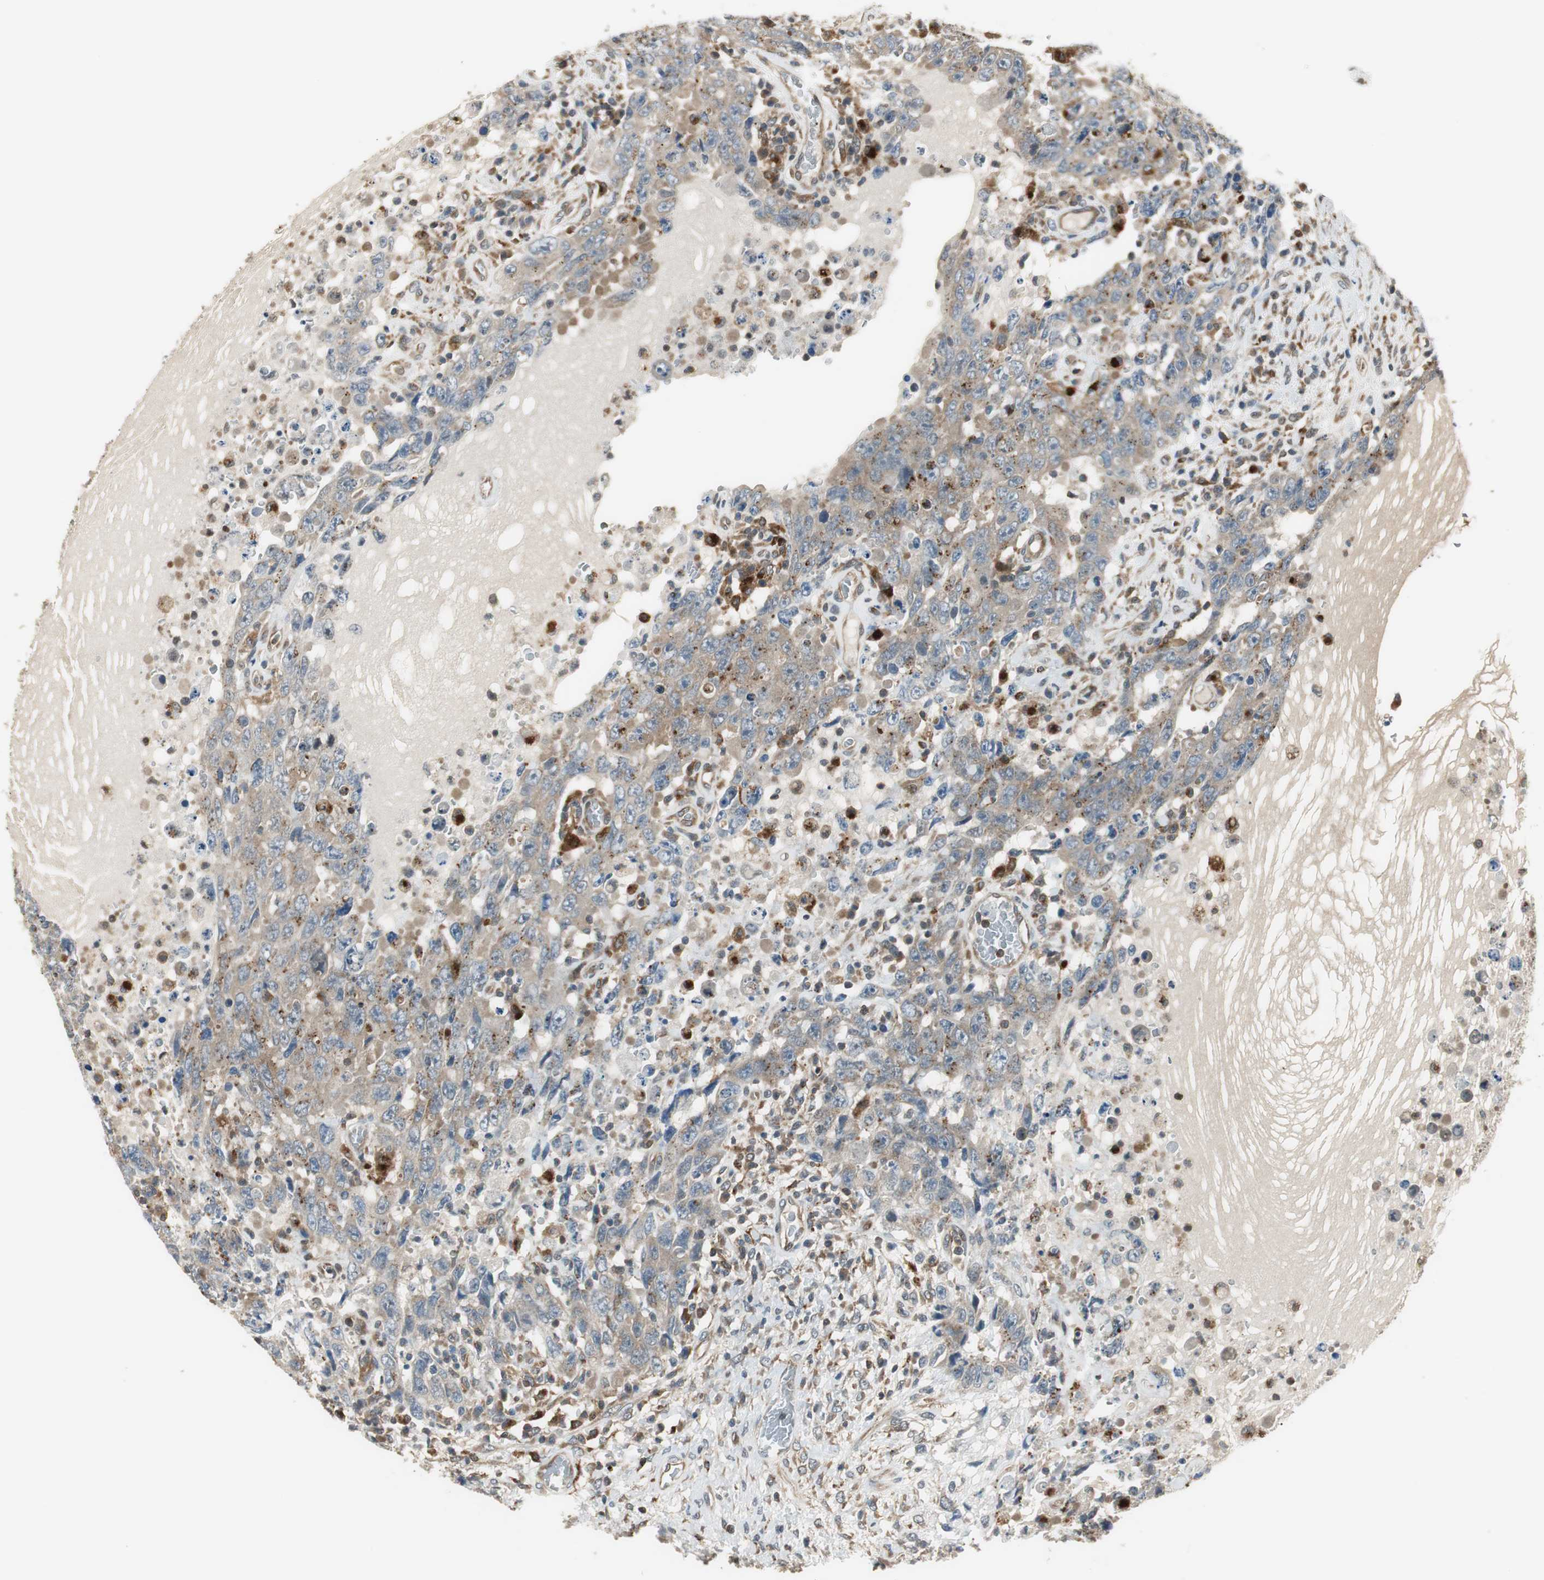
{"staining": {"intensity": "weak", "quantity": "25%-75%", "location": "cytoplasmic/membranous"}, "tissue": "testis cancer", "cell_type": "Tumor cells", "image_type": "cancer", "snomed": [{"axis": "morphology", "description": "Carcinoma, Embryonal, NOS"}, {"axis": "topography", "description": "Testis"}], "caption": "This is an image of immunohistochemistry staining of testis embryonal carcinoma, which shows weak expression in the cytoplasmic/membranous of tumor cells.", "gene": "NCK1", "patient": {"sex": "male", "age": 26}}